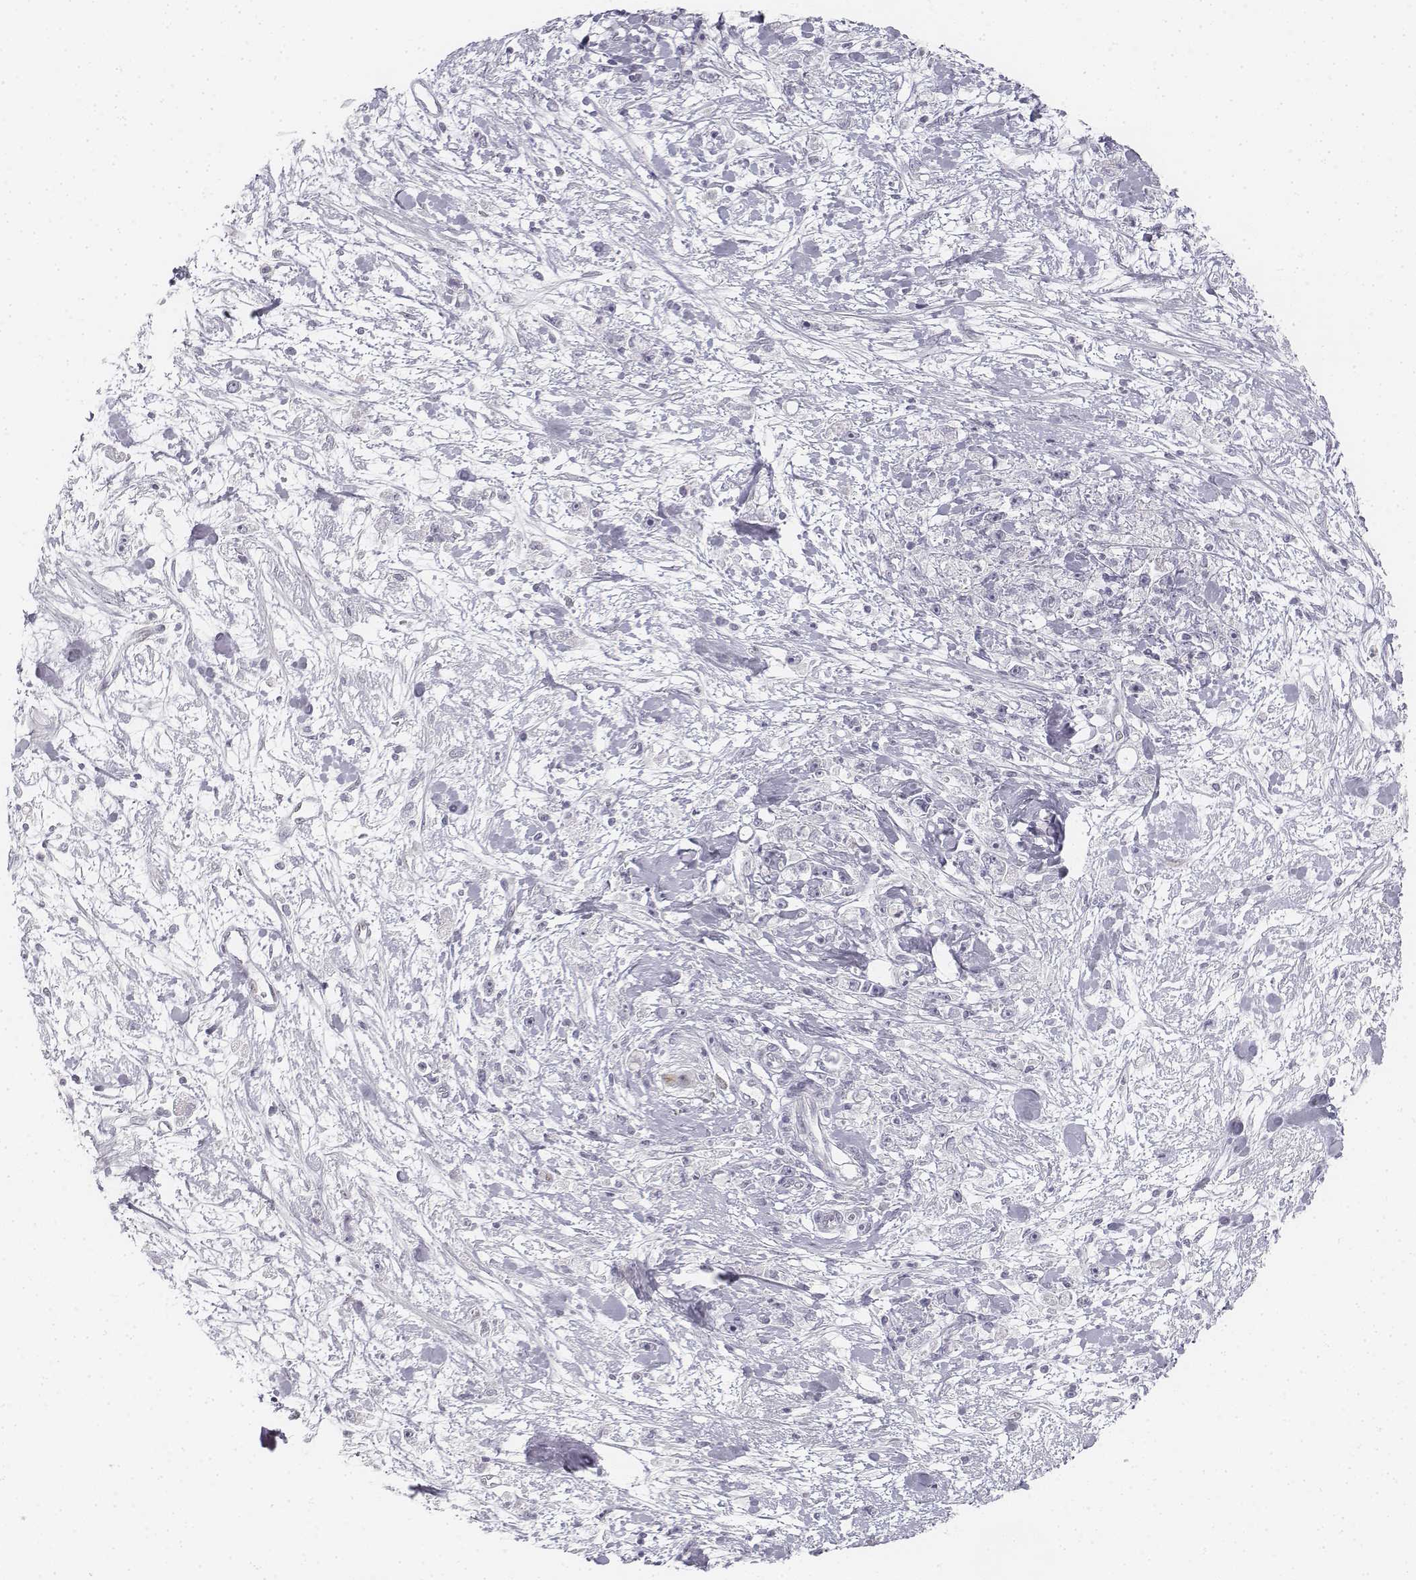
{"staining": {"intensity": "negative", "quantity": "none", "location": "none"}, "tissue": "stomach cancer", "cell_type": "Tumor cells", "image_type": "cancer", "snomed": [{"axis": "morphology", "description": "Adenocarcinoma, NOS"}, {"axis": "topography", "description": "Stomach"}], "caption": "IHC histopathology image of neoplastic tissue: human stomach adenocarcinoma stained with DAB exhibits no significant protein expression in tumor cells.", "gene": "KRTAP2-1", "patient": {"sex": "female", "age": 59}}